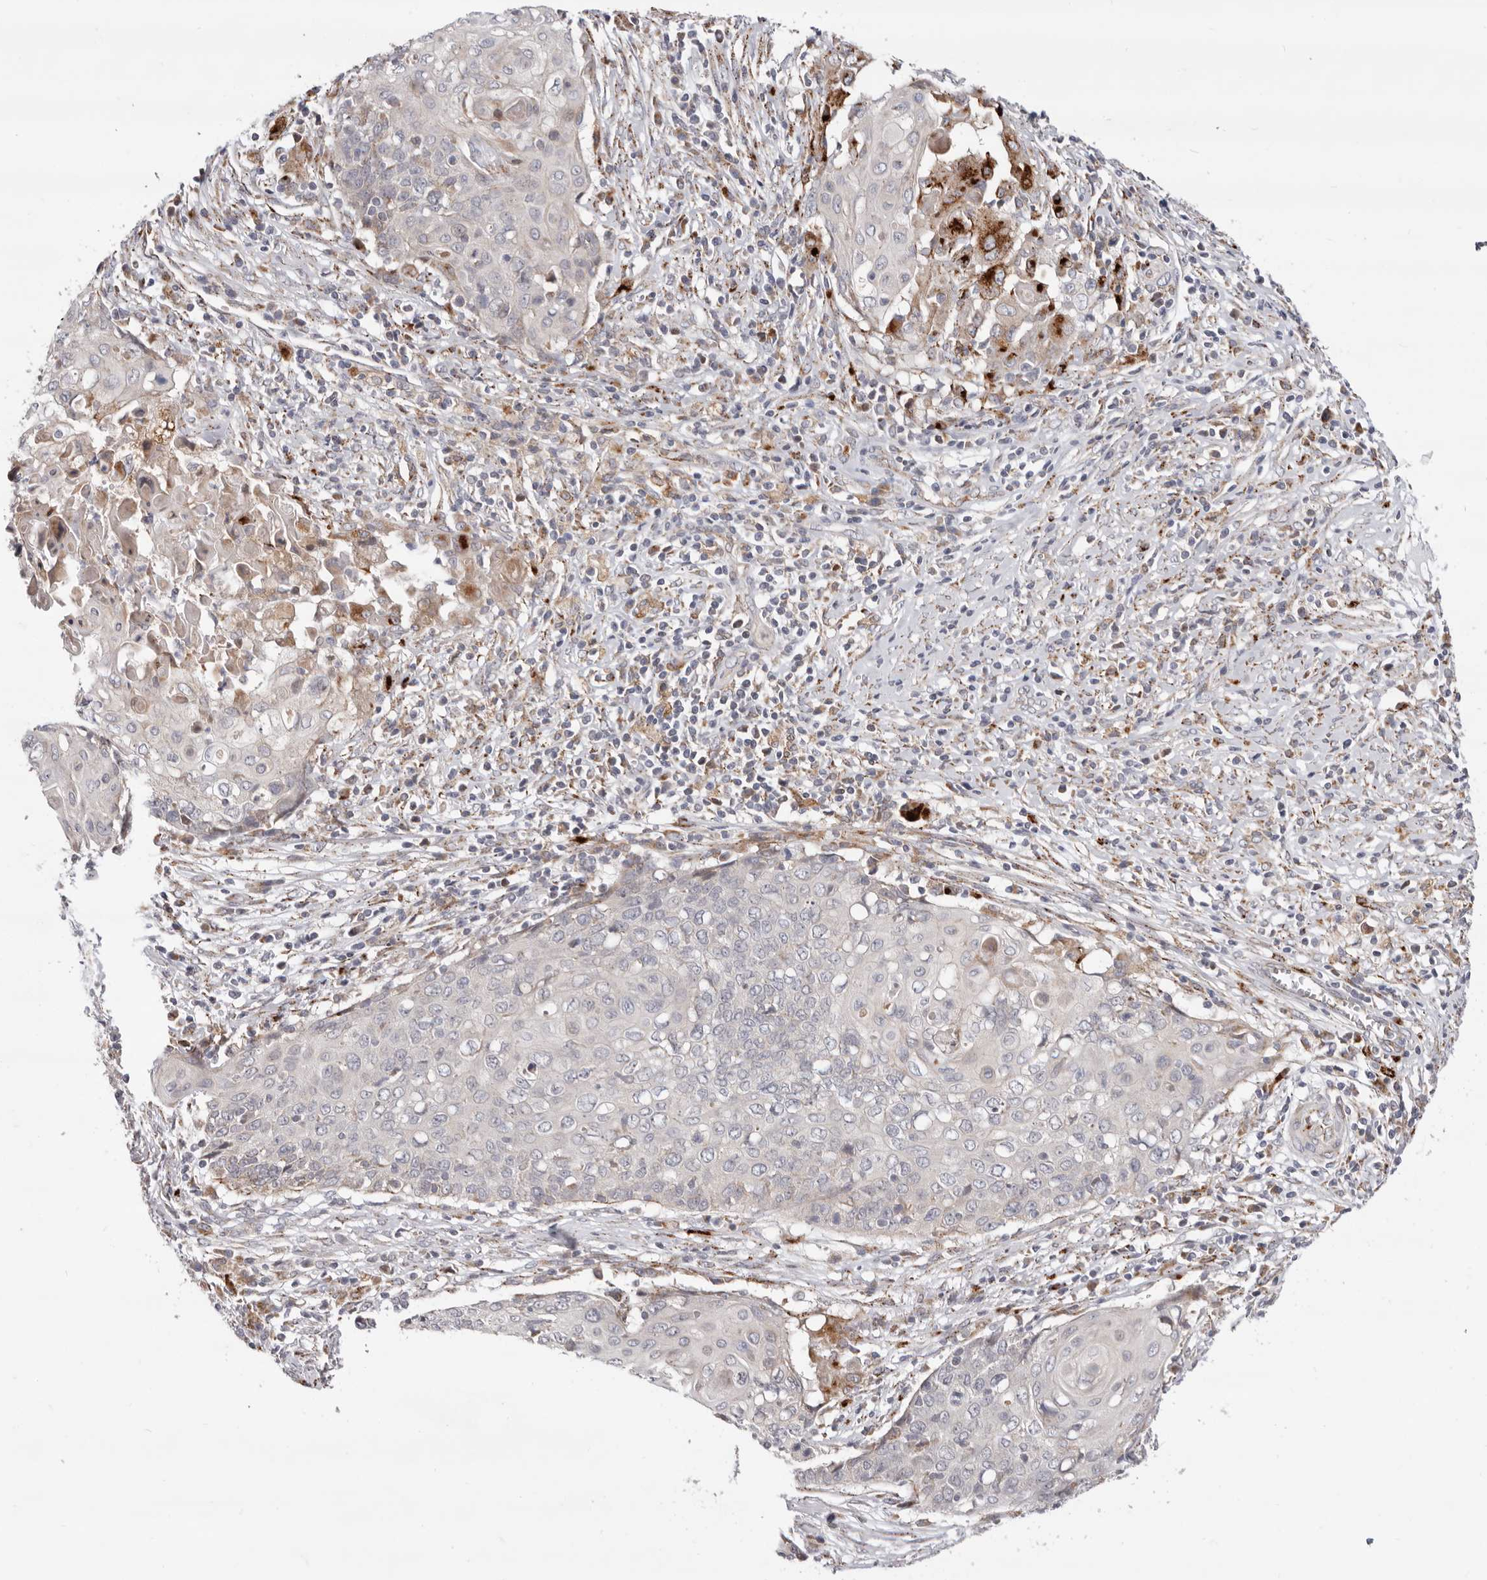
{"staining": {"intensity": "negative", "quantity": "none", "location": "none"}, "tissue": "cervical cancer", "cell_type": "Tumor cells", "image_type": "cancer", "snomed": [{"axis": "morphology", "description": "Squamous cell carcinoma, NOS"}, {"axis": "topography", "description": "Cervix"}], "caption": "The immunohistochemistry histopathology image has no significant expression in tumor cells of cervical cancer (squamous cell carcinoma) tissue.", "gene": "TOR3A", "patient": {"sex": "female", "age": 39}}